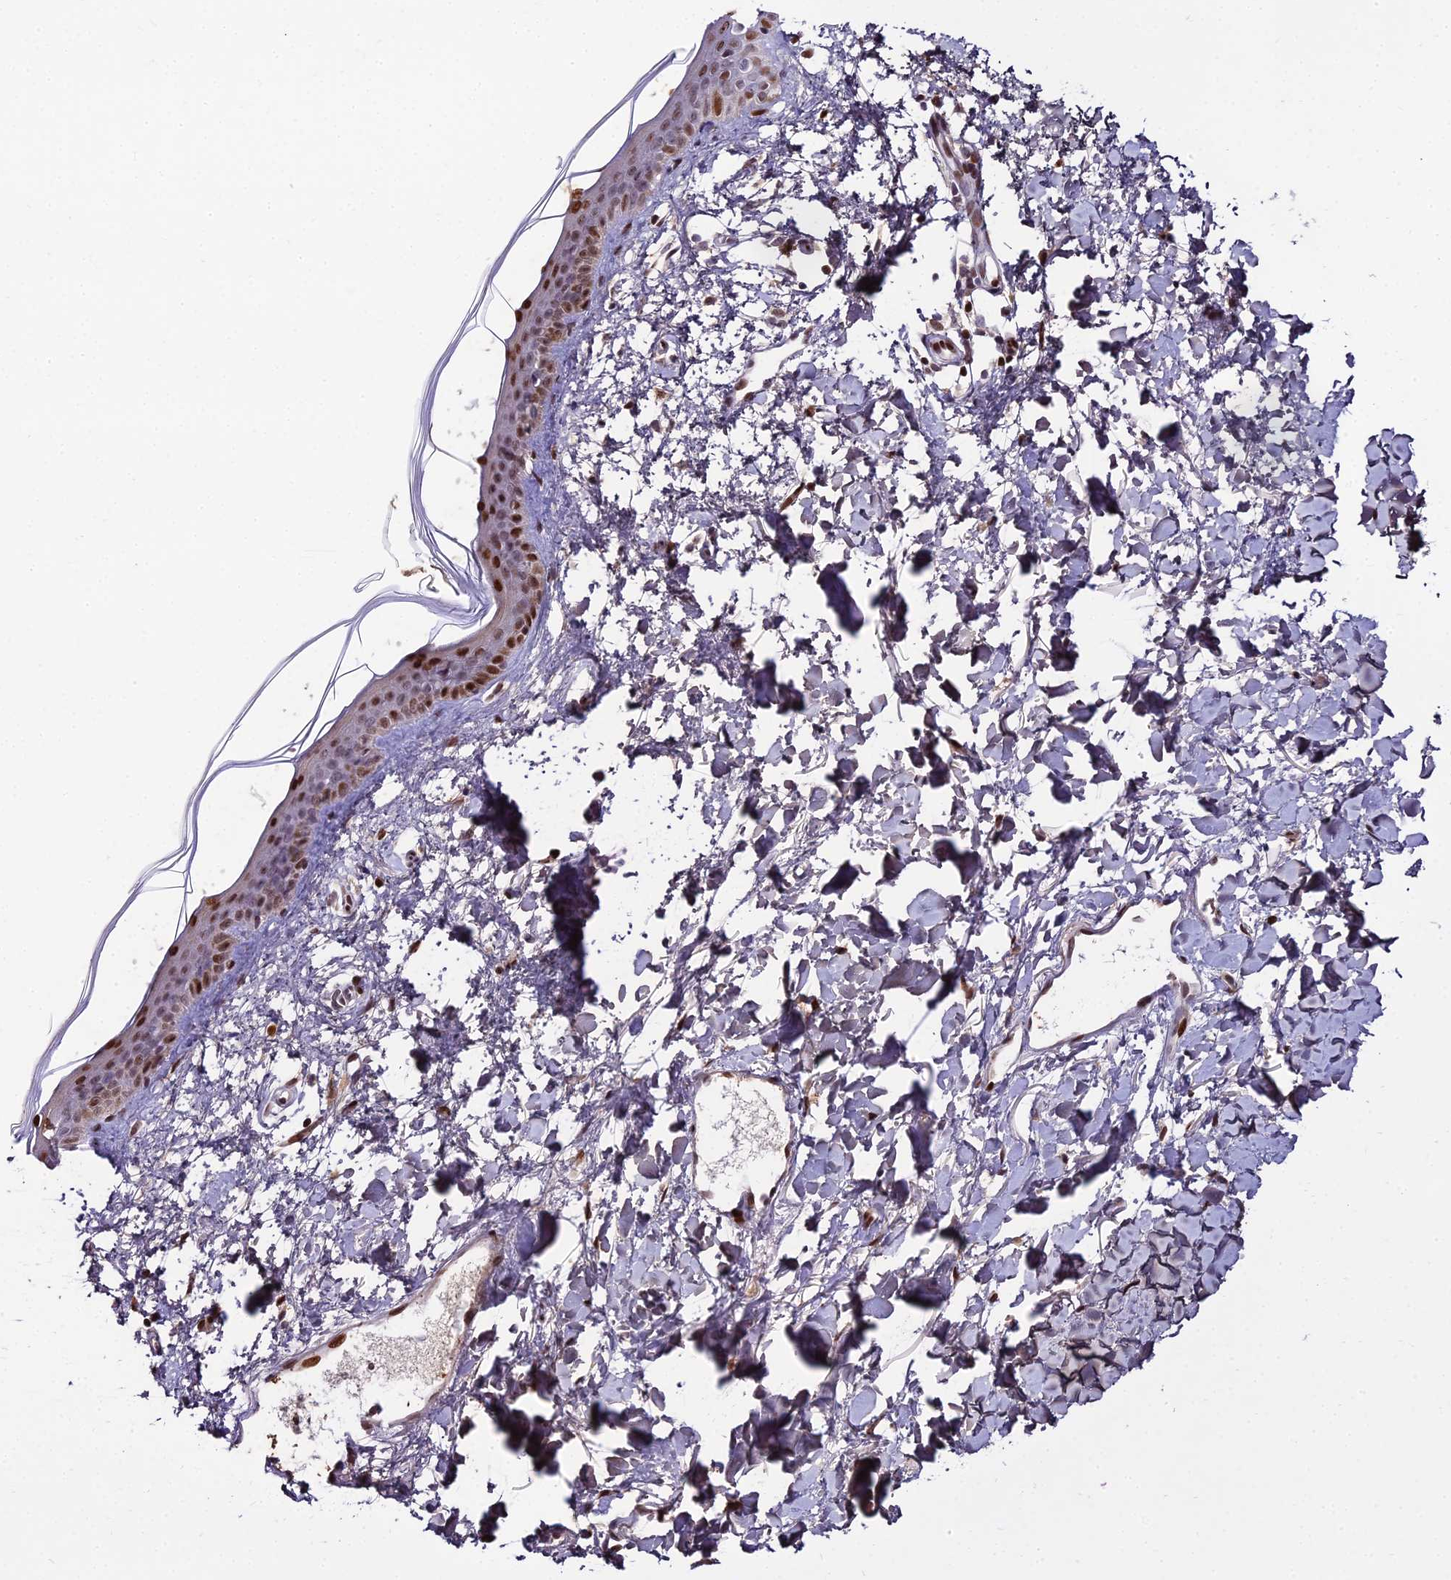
{"staining": {"intensity": "strong", "quantity": ">75%", "location": "nuclear"}, "tissue": "skin", "cell_type": "Fibroblasts", "image_type": "normal", "snomed": [{"axis": "morphology", "description": "Normal tissue, NOS"}, {"axis": "topography", "description": "Skin"}], "caption": "The micrograph shows staining of normal skin, revealing strong nuclear protein staining (brown color) within fibroblasts.", "gene": "ZNF707", "patient": {"sex": "female", "age": 58}}